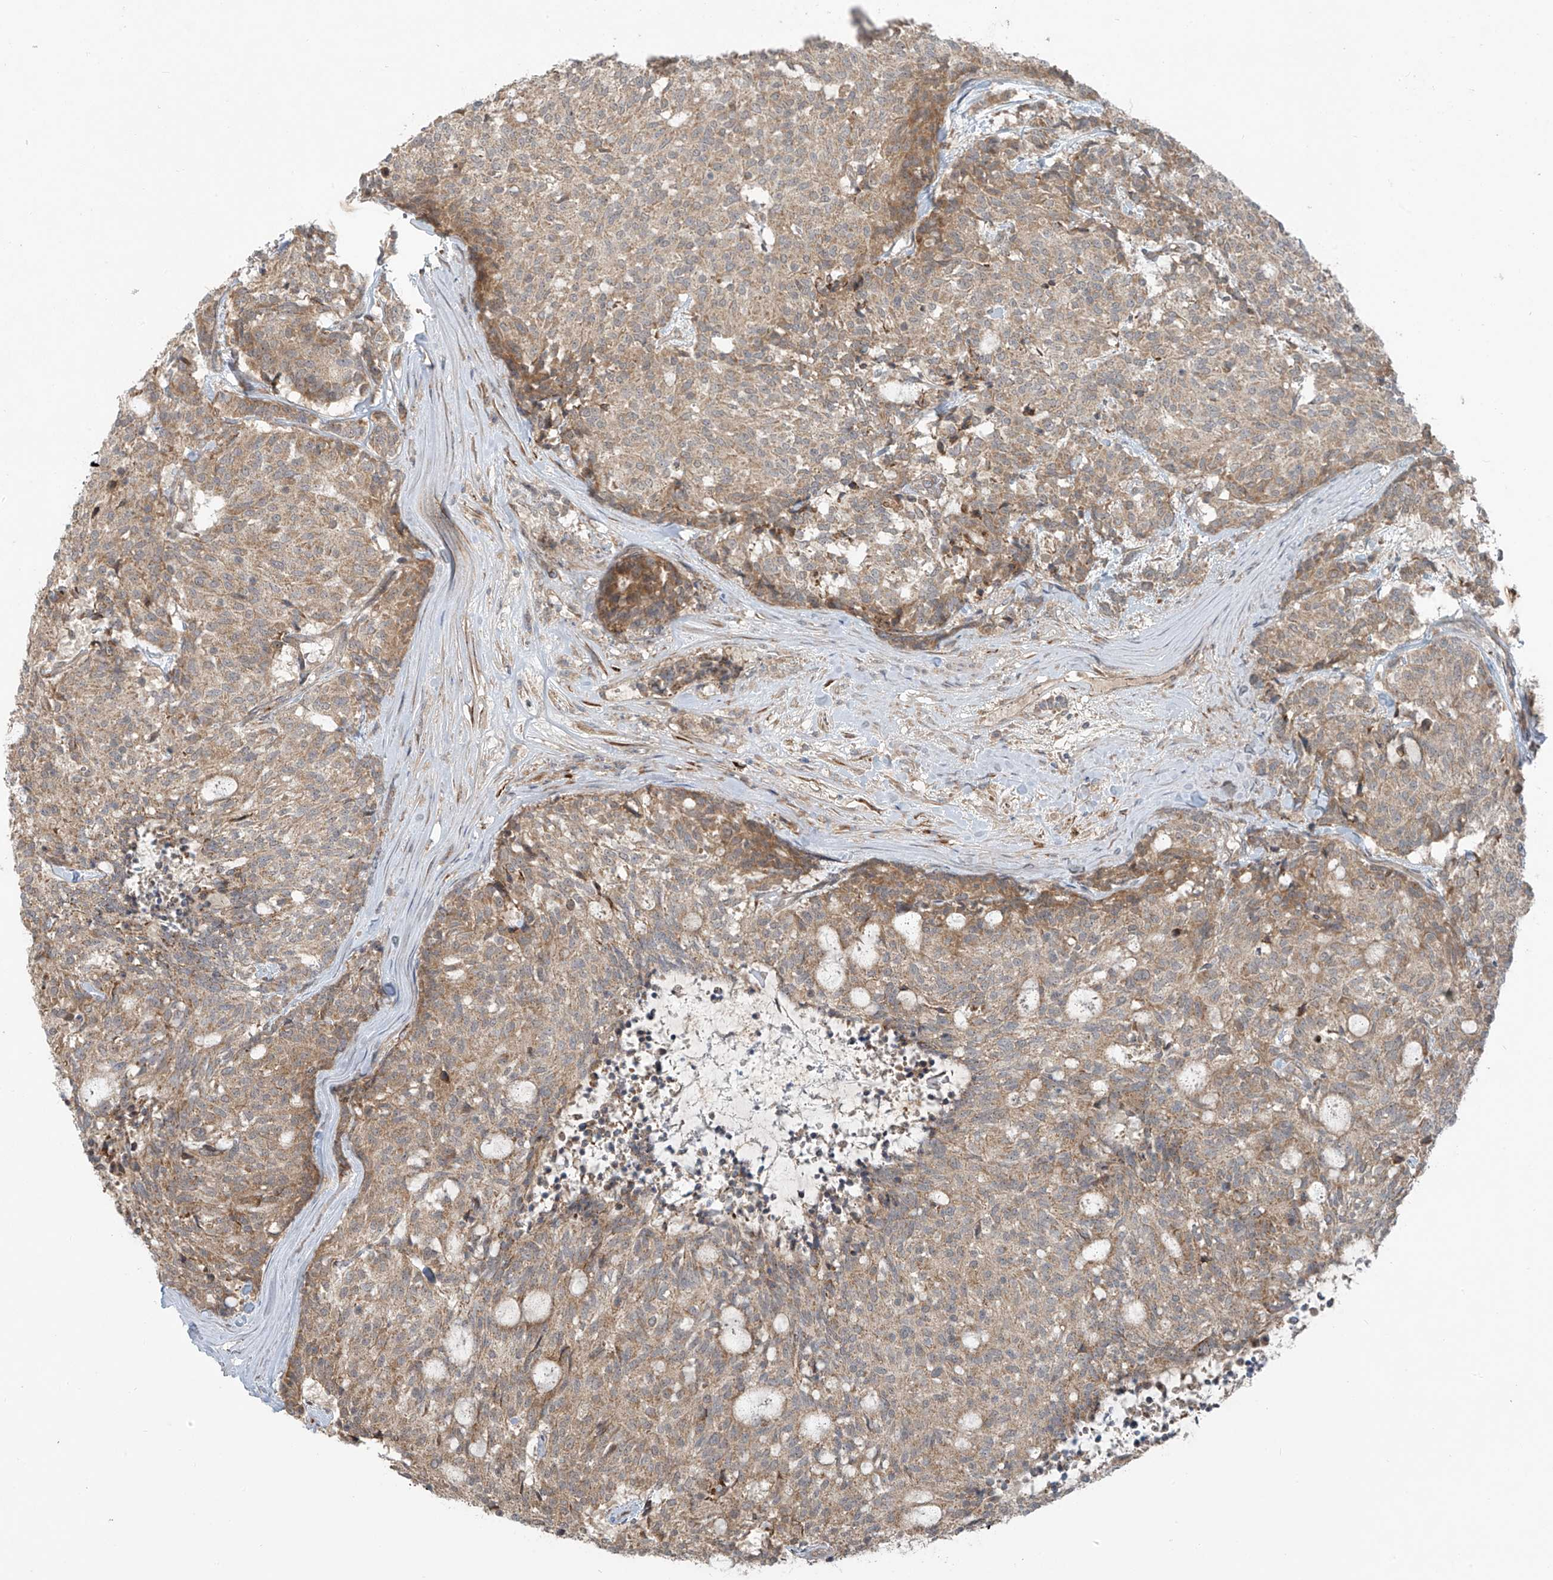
{"staining": {"intensity": "moderate", "quantity": ">75%", "location": "cytoplasmic/membranous"}, "tissue": "carcinoid", "cell_type": "Tumor cells", "image_type": "cancer", "snomed": [{"axis": "morphology", "description": "Carcinoid, malignant, NOS"}, {"axis": "topography", "description": "Pancreas"}], "caption": "Immunohistochemical staining of carcinoid displays moderate cytoplasmic/membranous protein staining in about >75% of tumor cells.", "gene": "KATNIP", "patient": {"sex": "female", "age": 54}}